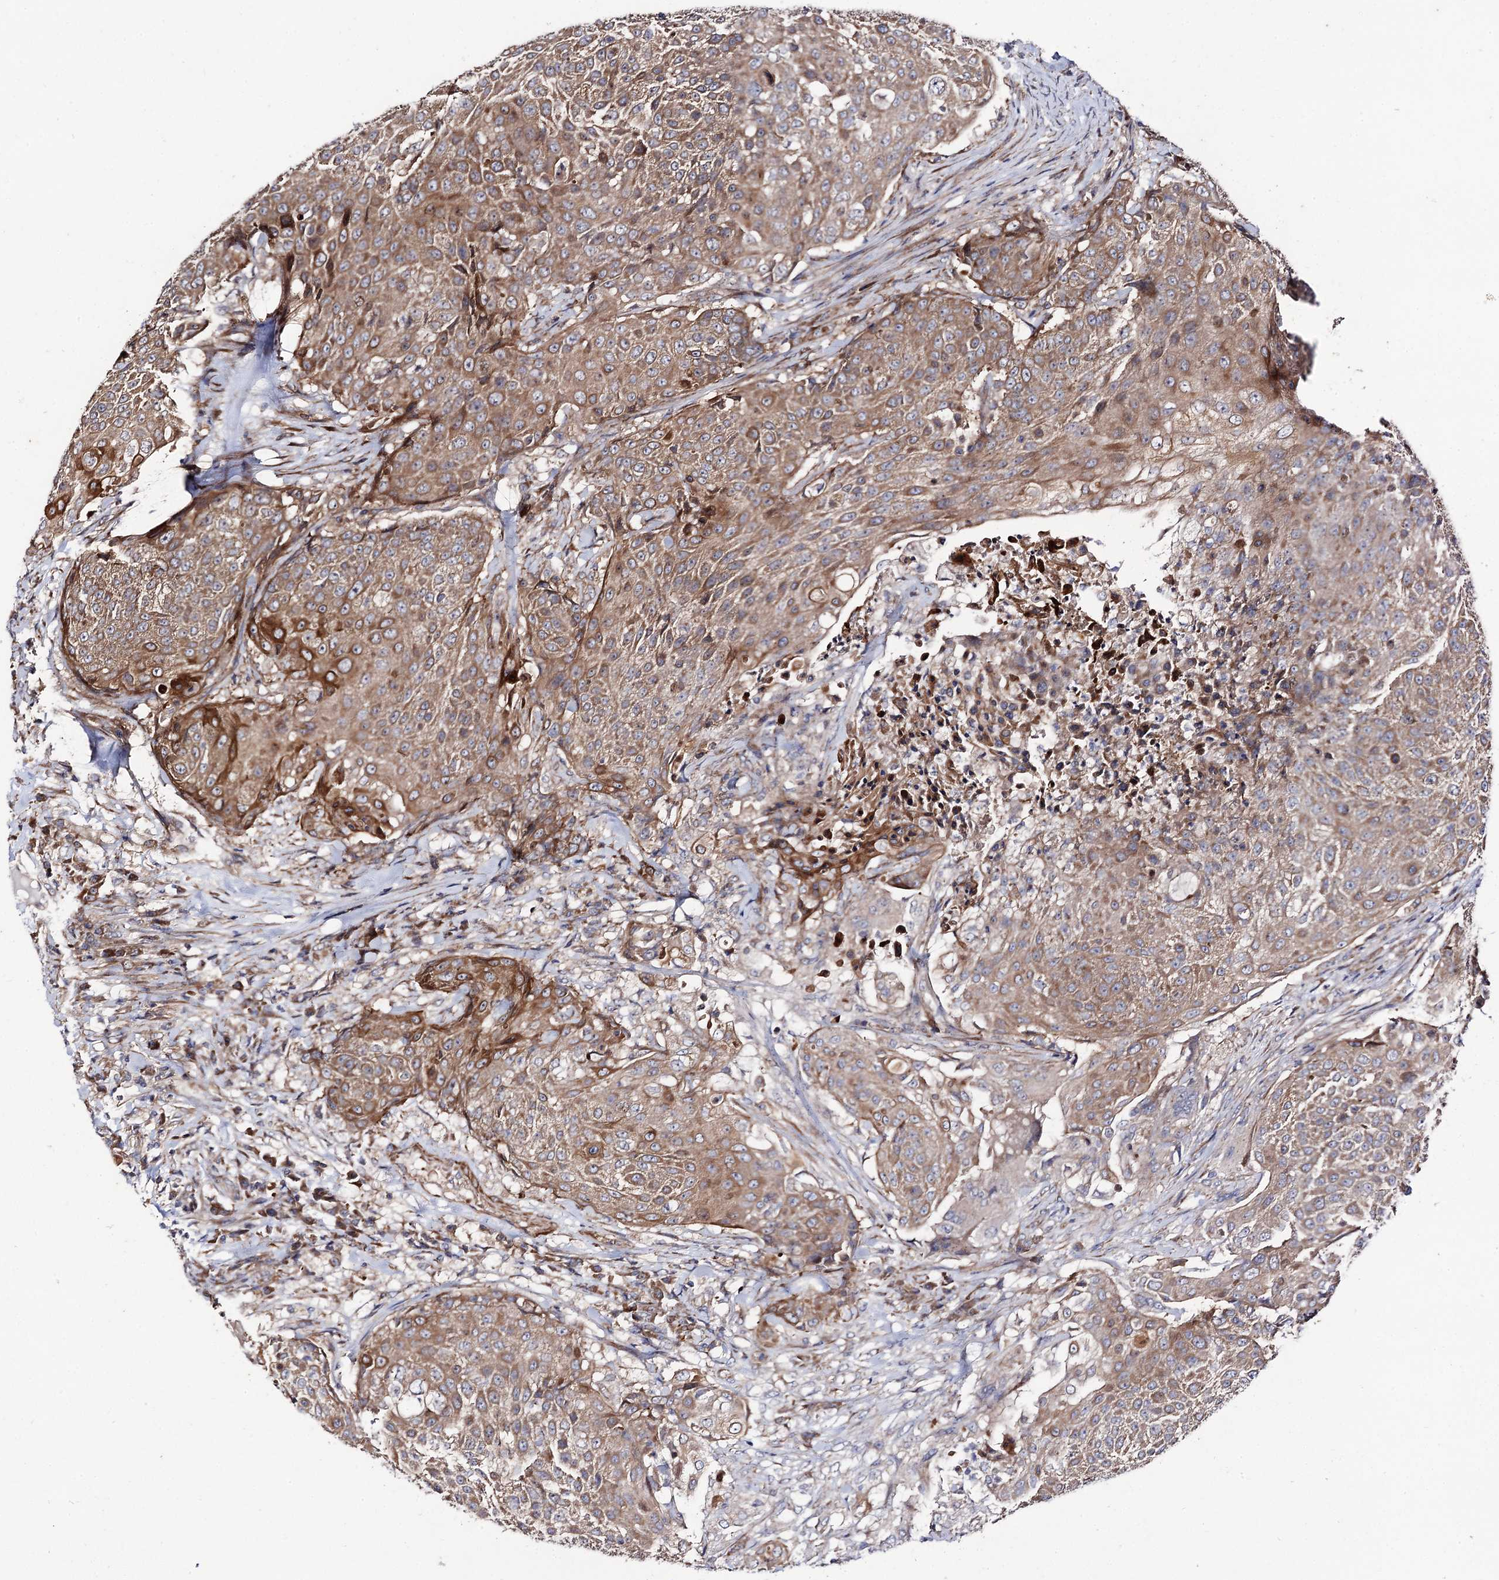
{"staining": {"intensity": "moderate", "quantity": ">75%", "location": "cytoplasmic/membranous"}, "tissue": "urothelial cancer", "cell_type": "Tumor cells", "image_type": "cancer", "snomed": [{"axis": "morphology", "description": "Urothelial carcinoma, High grade"}, {"axis": "topography", "description": "Urinary bladder"}], "caption": "A high-resolution micrograph shows immunohistochemistry staining of high-grade urothelial carcinoma, which exhibits moderate cytoplasmic/membranous positivity in approximately >75% of tumor cells.", "gene": "DYDC1", "patient": {"sex": "female", "age": 63}}